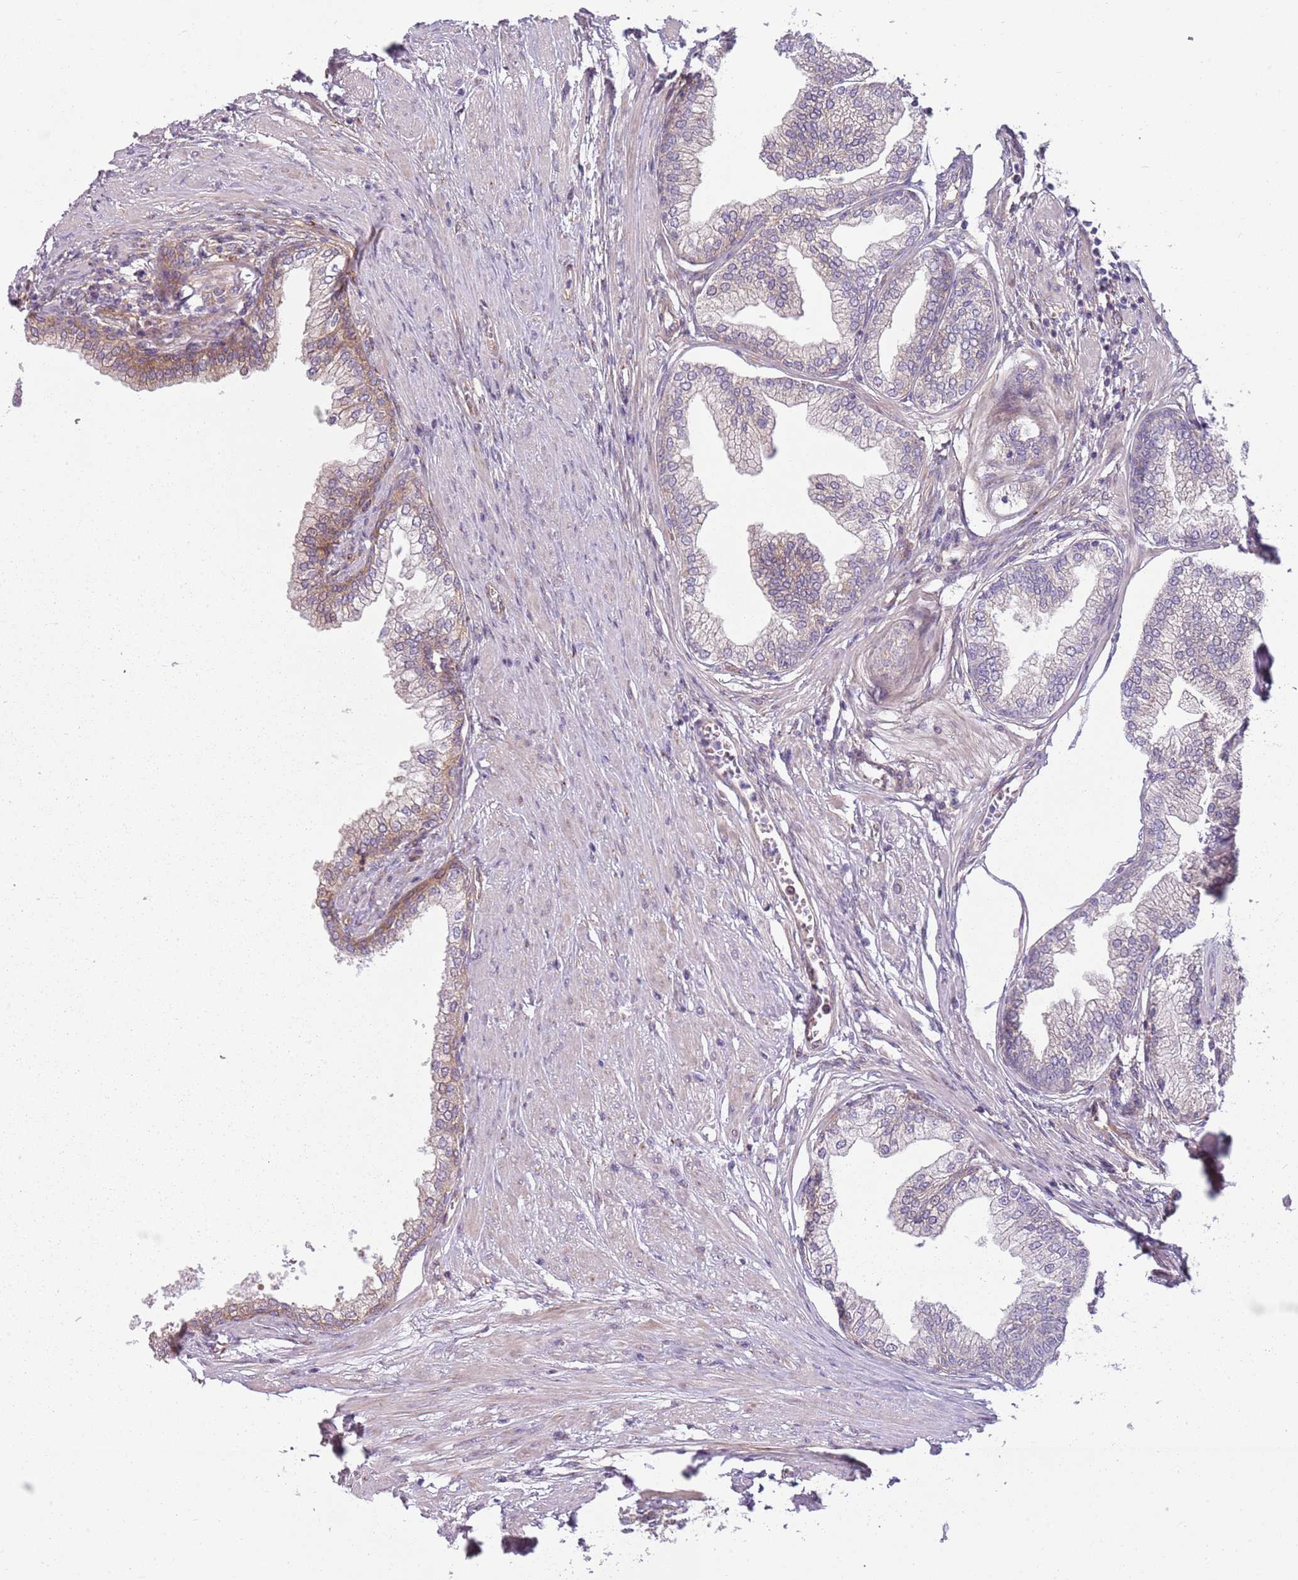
{"staining": {"intensity": "moderate", "quantity": "25%-75%", "location": "cytoplasmic/membranous"}, "tissue": "prostate", "cell_type": "Glandular cells", "image_type": "normal", "snomed": [{"axis": "morphology", "description": "Normal tissue, NOS"}, {"axis": "morphology", "description": "Urothelial carcinoma, Low grade"}, {"axis": "topography", "description": "Urinary bladder"}, {"axis": "topography", "description": "Prostate"}], "caption": "Immunohistochemistry (IHC) (DAB (3,3'-diaminobenzidine)) staining of benign prostate reveals moderate cytoplasmic/membranous protein expression in approximately 25%-75% of glandular cells.", "gene": "SNX1", "patient": {"sex": "male", "age": 60}}